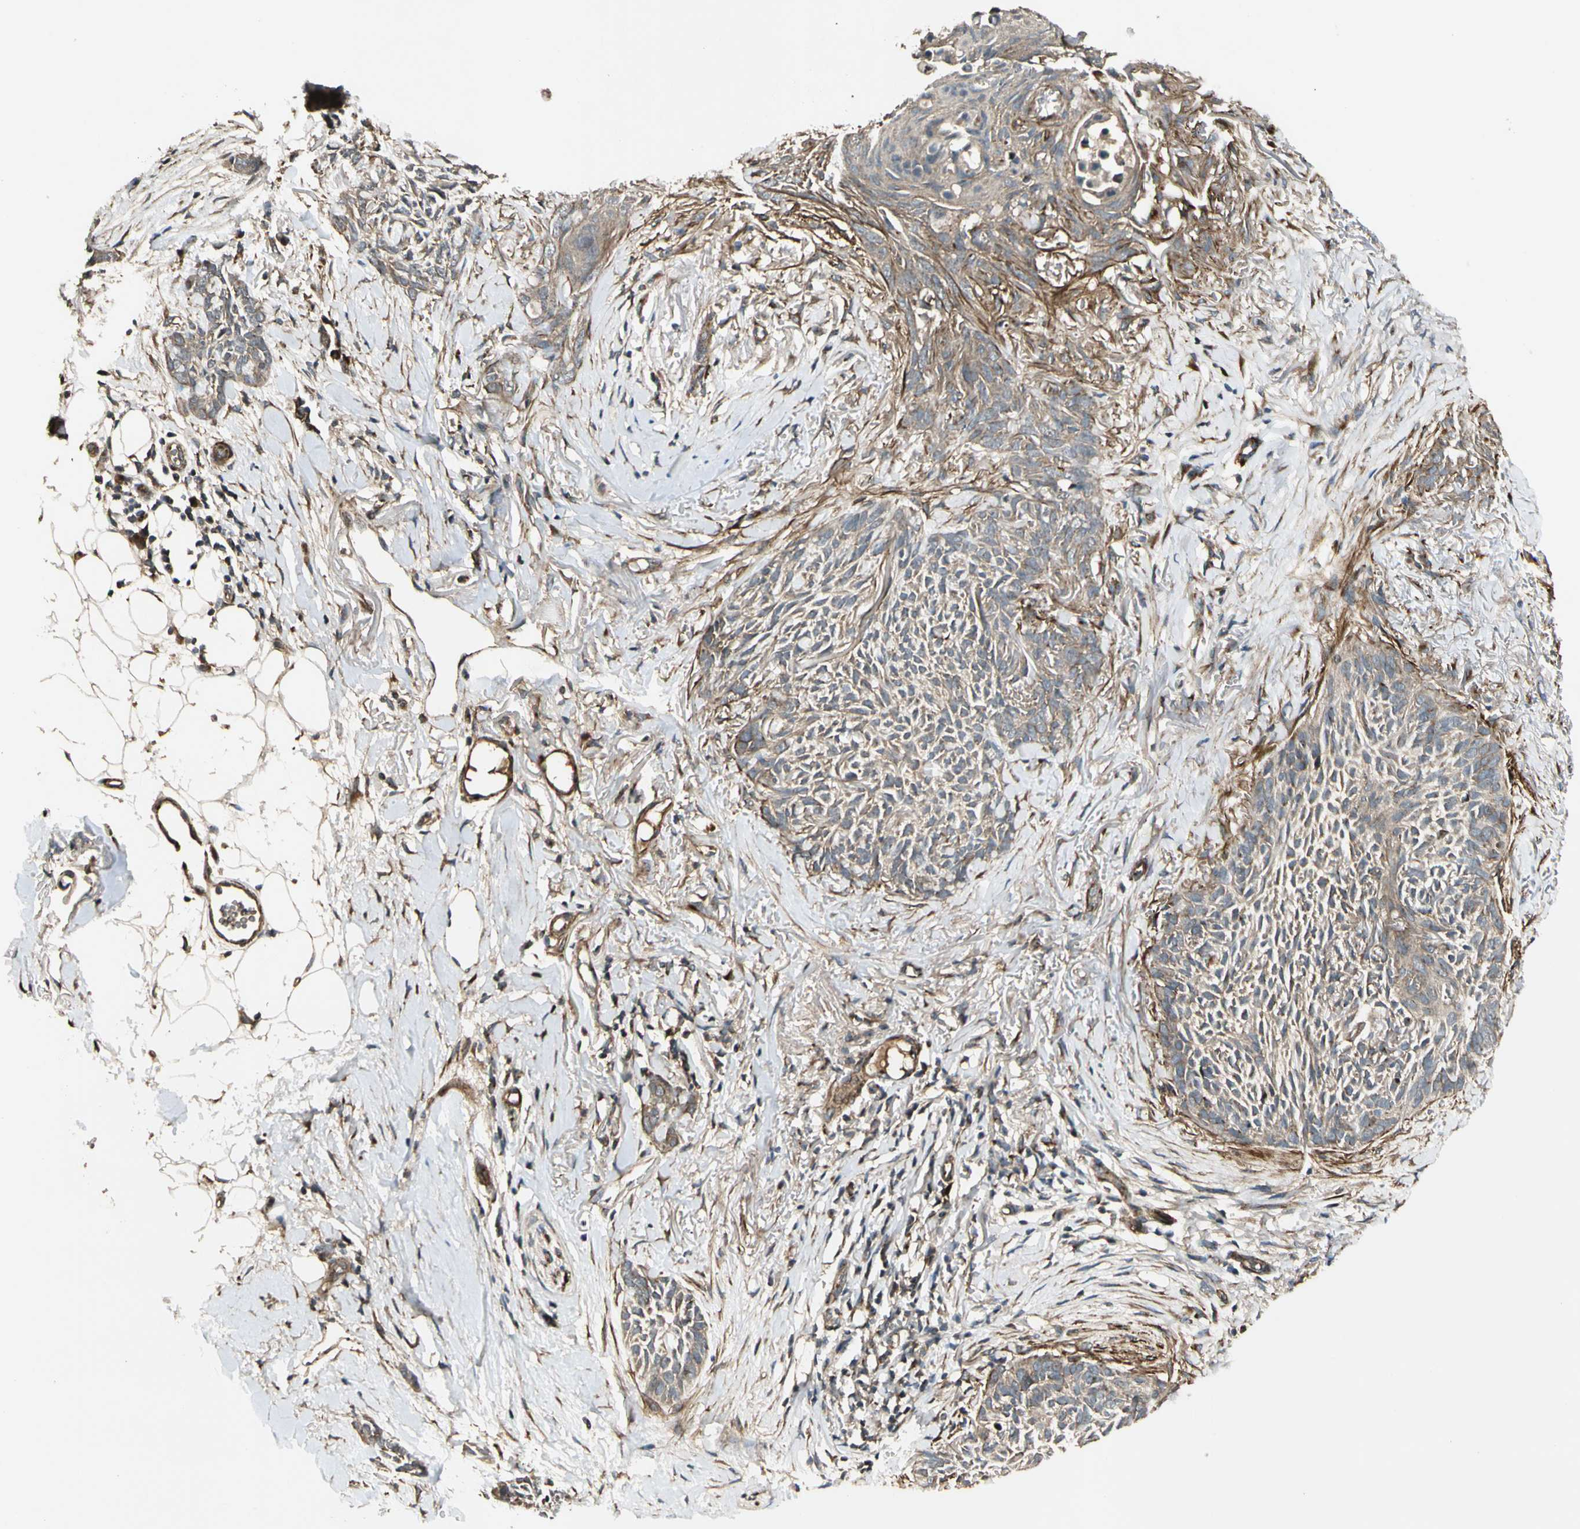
{"staining": {"intensity": "moderate", "quantity": "25%-75%", "location": "cytoplasmic/membranous"}, "tissue": "skin cancer", "cell_type": "Tumor cells", "image_type": "cancer", "snomed": [{"axis": "morphology", "description": "Basal cell carcinoma"}, {"axis": "topography", "description": "Skin"}], "caption": "A histopathology image of skin cancer stained for a protein displays moderate cytoplasmic/membranous brown staining in tumor cells. (DAB = brown stain, brightfield microscopy at high magnification).", "gene": "GCK", "patient": {"sex": "female", "age": 84}}